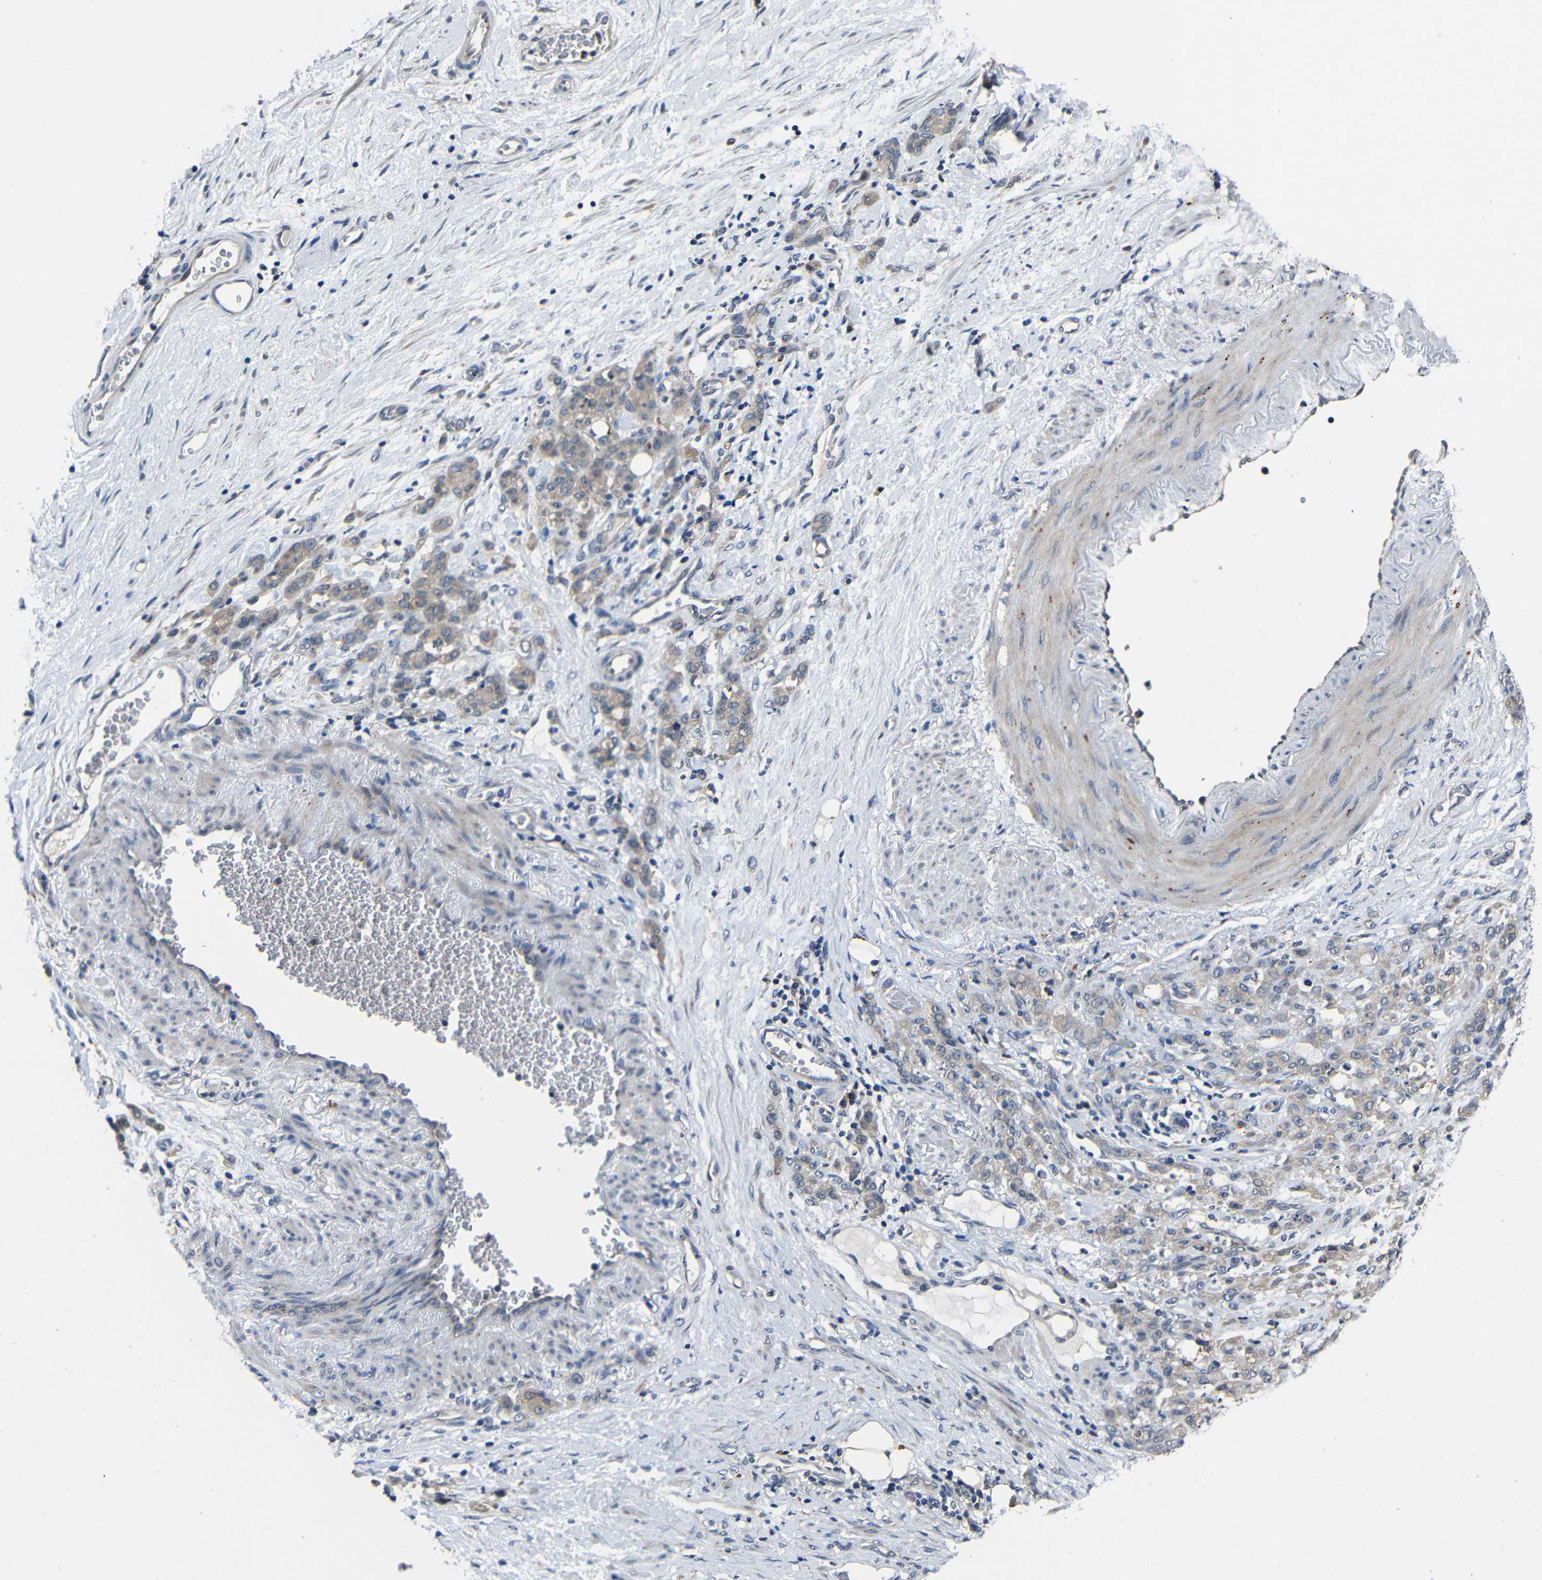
{"staining": {"intensity": "weak", "quantity": ">75%", "location": "cytoplasmic/membranous"}, "tissue": "stomach cancer", "cell_type": "Tumor cells", "image_type": "cancer", "snomed": [{"axis": "morphology", "description": "Adenocarcinoma, NOS"}, {"axis": "topography", "description": "Stomach"}], "caption": "A micrograph of human stomach cancer stained for a protein shows weak cytoplasmic/membranous brown staining in tumor cells.", "gene": "C6orf89", "patient": {"sex": "male", "age": 82}}